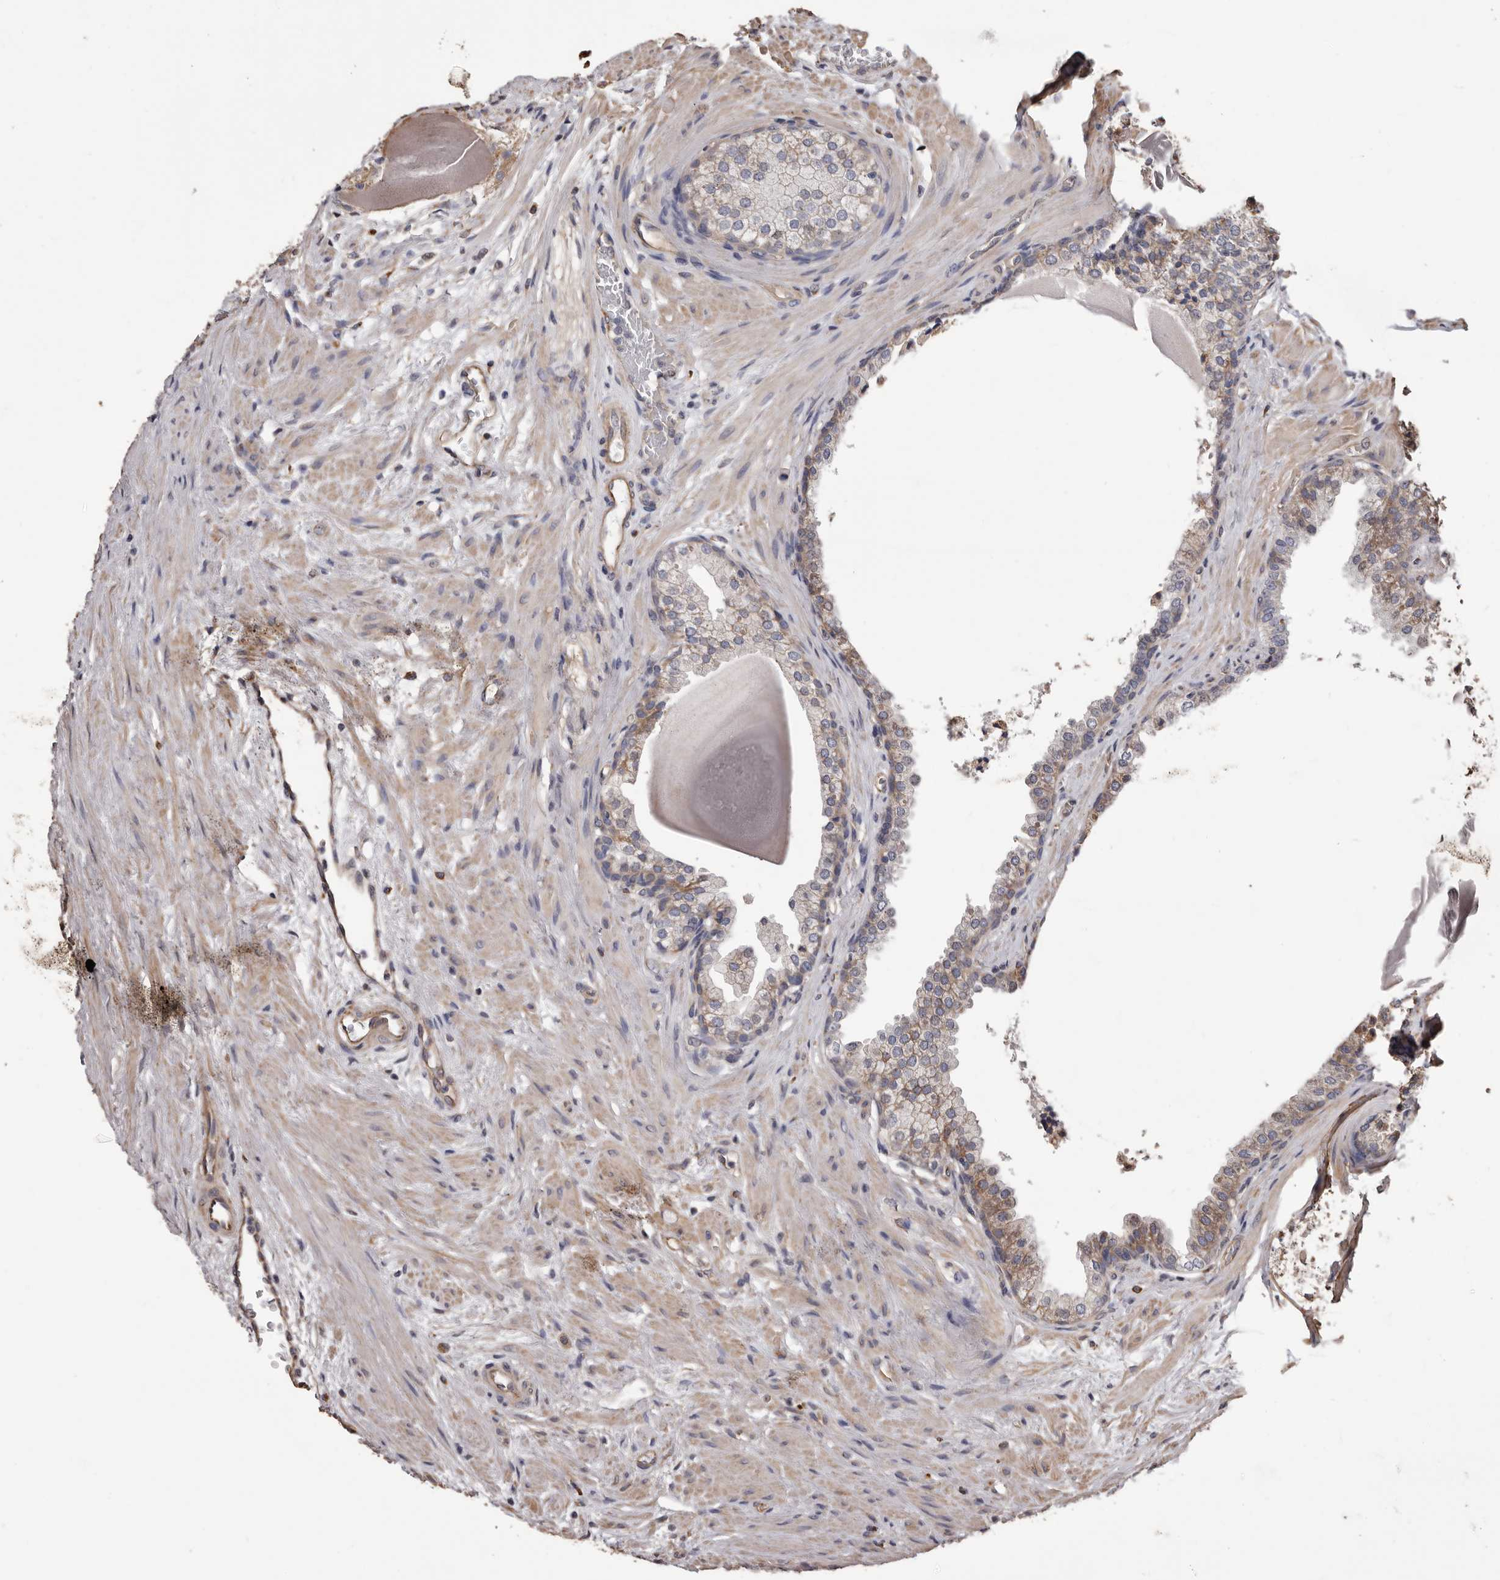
{"staining": {"intensity": "weak", "quantity": "<25%", "location": "cytoplasmic/membranous"}, "tissue": "prostate", "cell_type": "Glandular cells", "image_type": "normal", "snomed": [{"axis": "morphology", "description": "Normal tissue, NOS"}, {"axis": "topography", "description": "Prostate"}], "caption": "IHC micrograph of benign prostate stained for a protein (brown), which displays no staining in glandular cells.", "gene": "CEP104", "patient": {"sex": "male", "age": 48}}